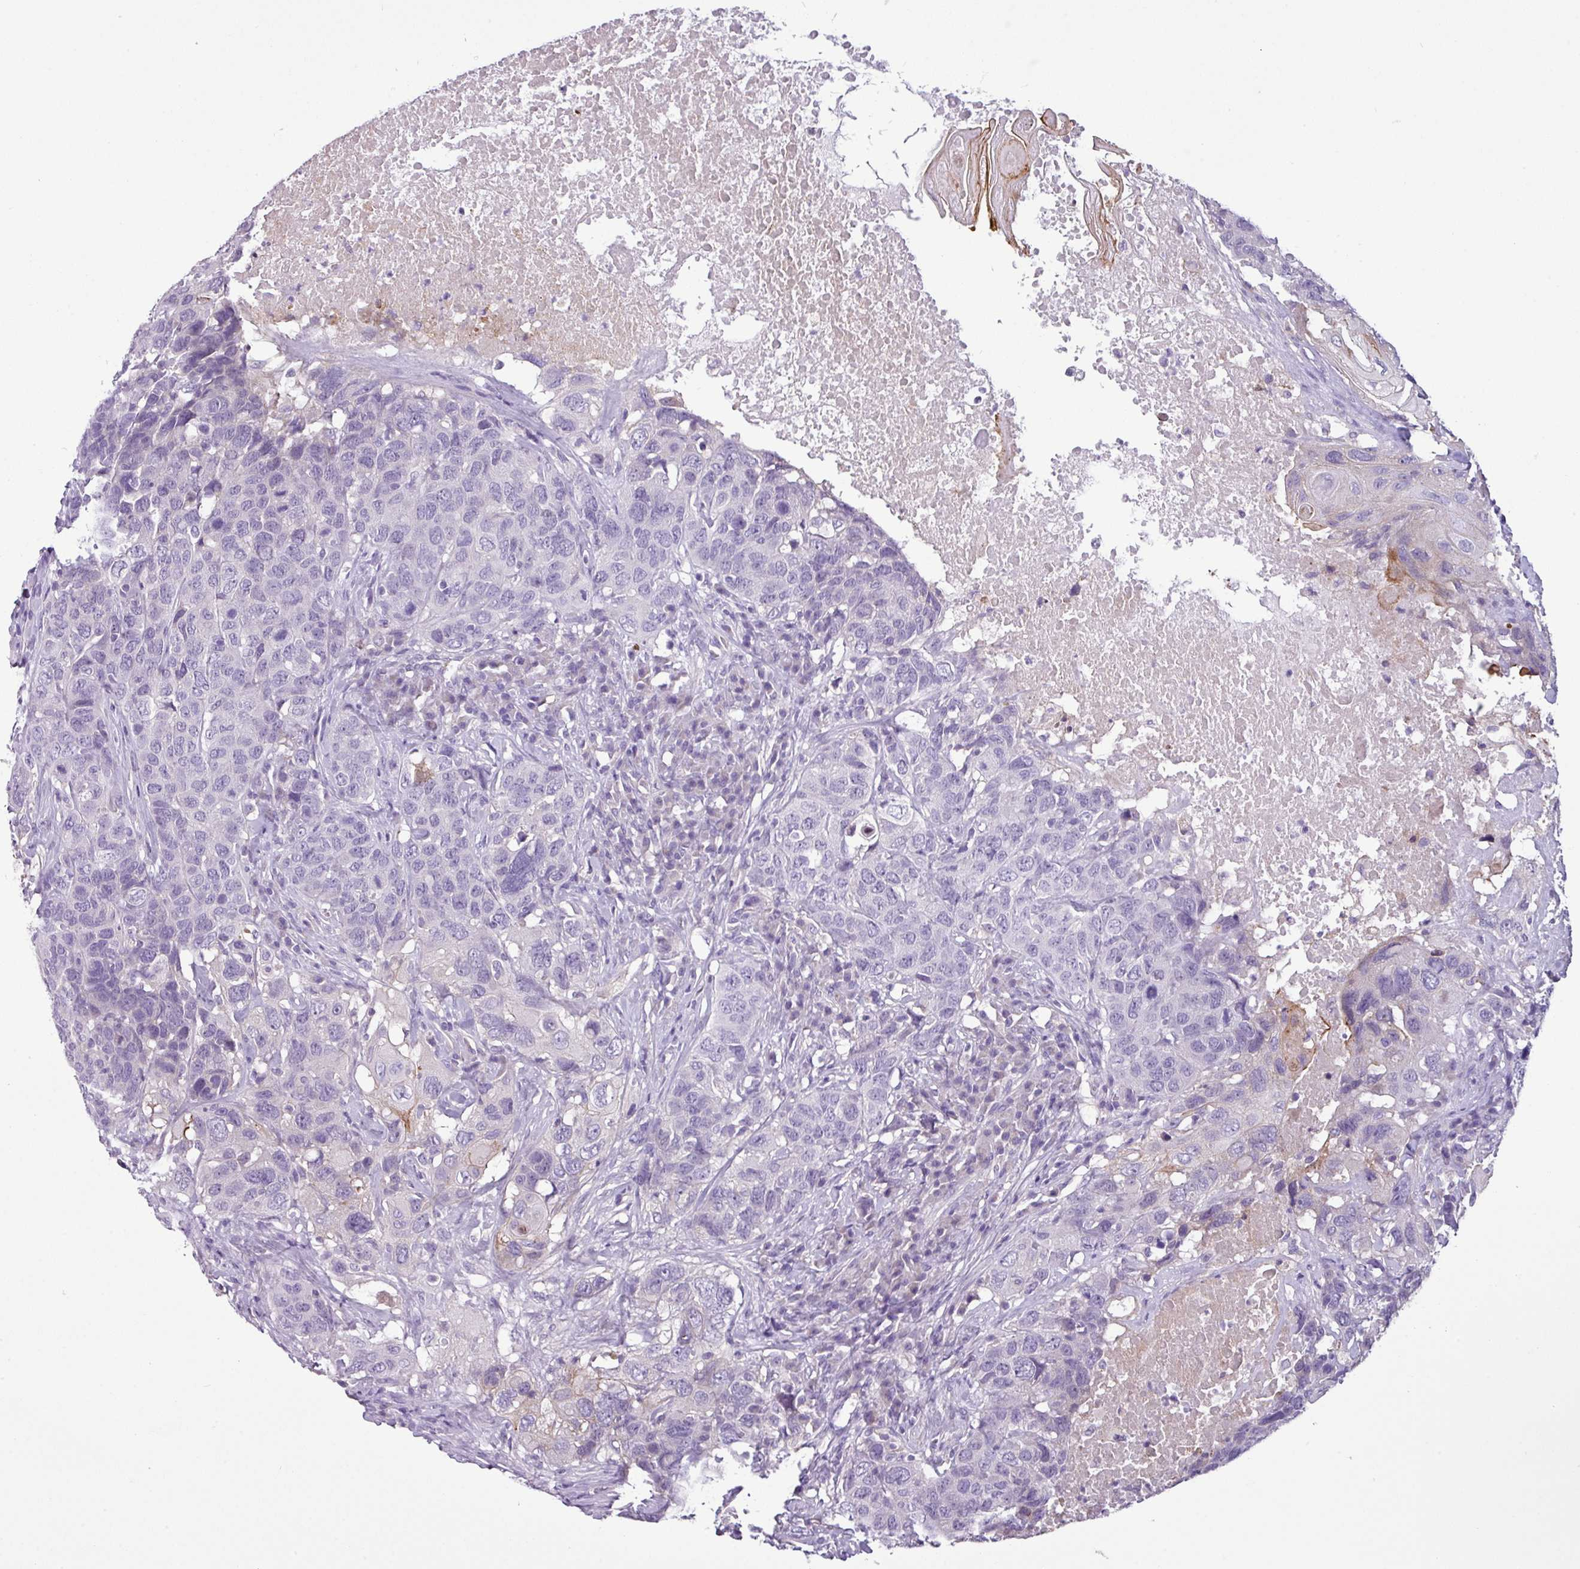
{"staining": {"intensity": "weak", "quantity": "<25%", "location": "cytoplasmic/membranous"}, "tissue": "head and neck cancer", "cell_type": "Tumor cells", "image_type": "cancer", "snomed": [{"axis": "morphology", "description": "Squamous cell carcinoma, NOS"}, {"axis": "topography", "description": "Head-Neck"}], "caption": "The micrograph demonstrates no staining of tumor cells in head and neck squamous cell carcinoma.", "gene": "TMEM178B", "patient": {"sex": "male", "age": 66}}